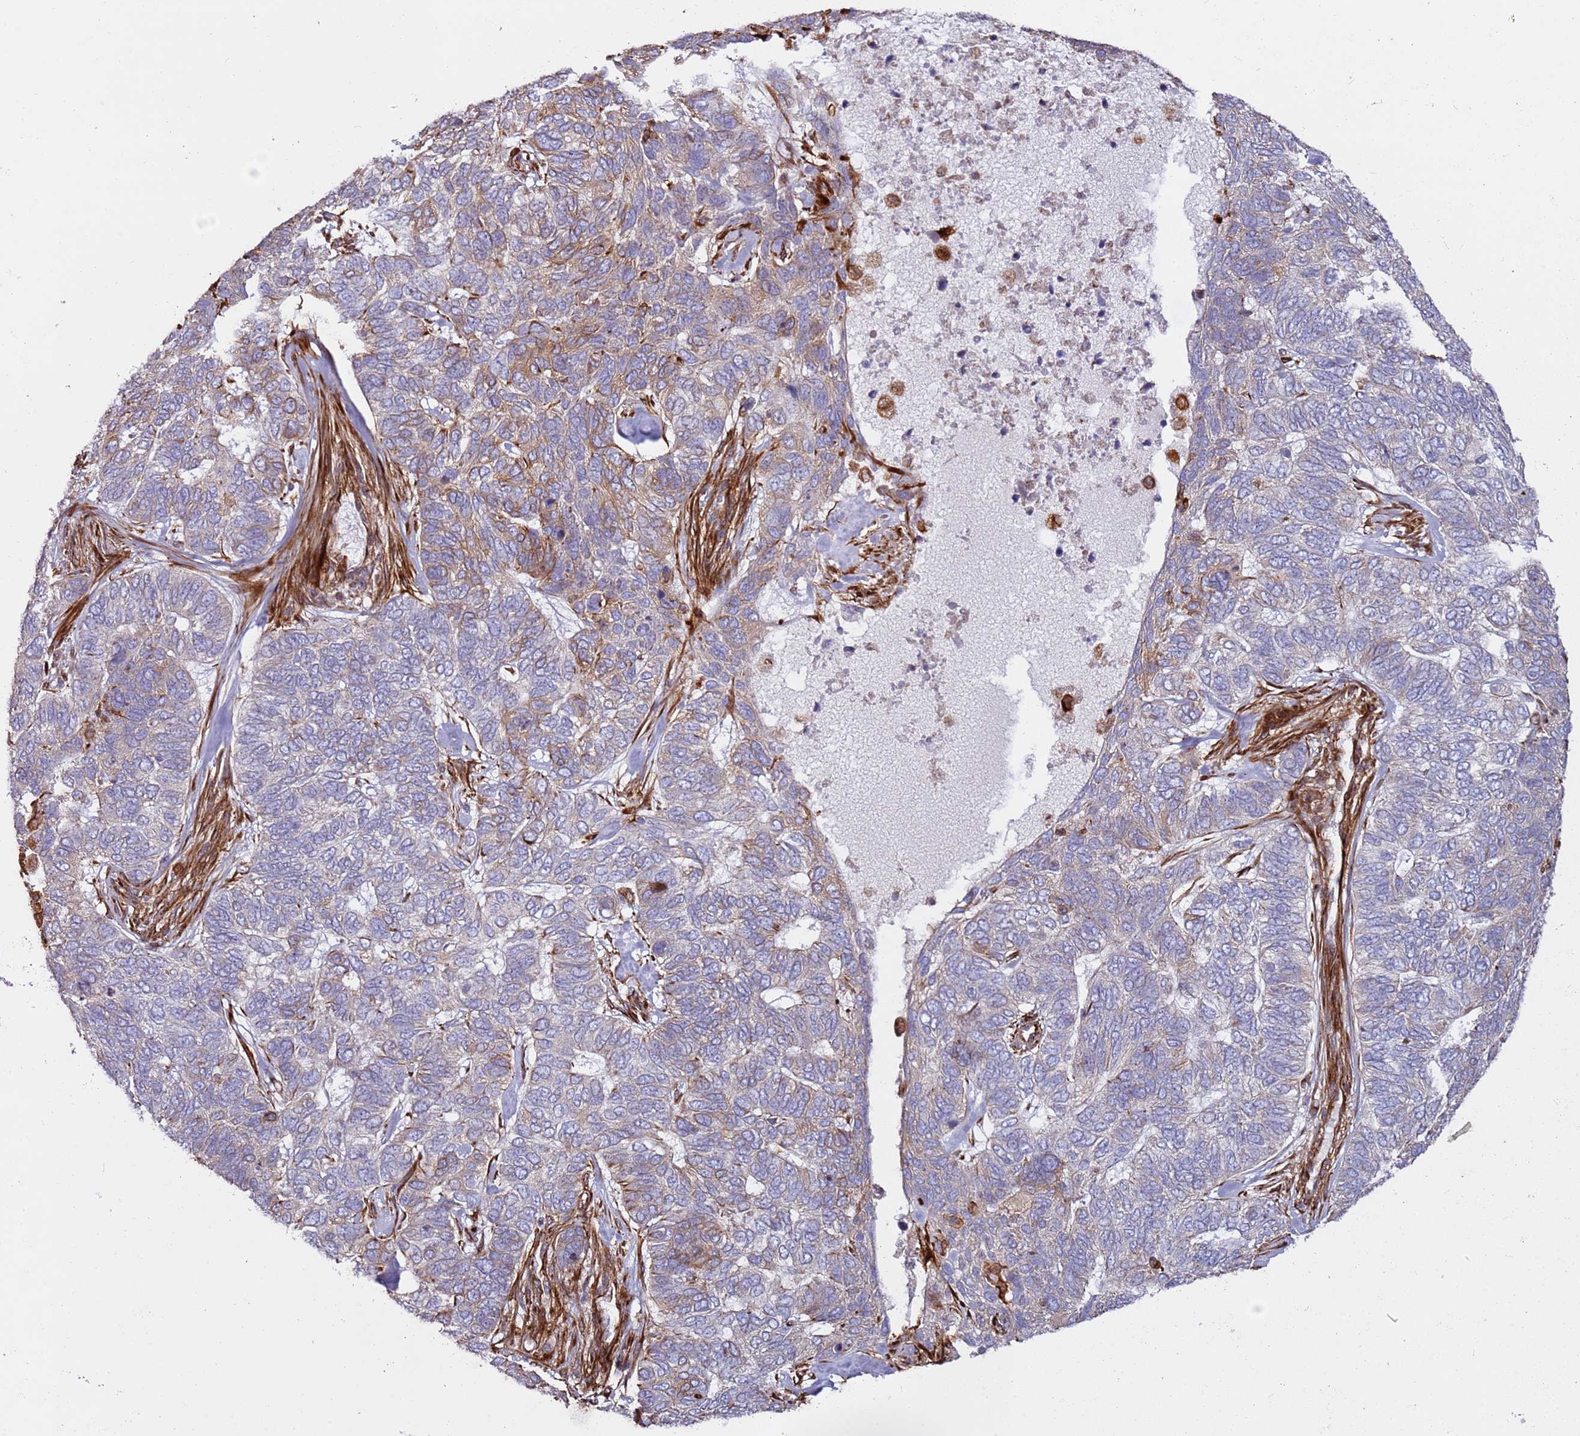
{"staining": {"intensity": "weak", "quantity": "<25%", "location": "cytoplasmic/membranous"}, "tissue": "skin cancer", "cell_type": "Tumor cells", "image_type": "cancer", "snomed": [{"axis": "morphology", "description": "Basal cell carcinoma"}, {"axis": "topography", "description": "Skin"}], "caption": "This is a image of immunohistochemistry (IHC) staining of basal cell carcinoma (skin), which shows no staining in tumor cells. (Brightfield microscopy of DAB (3,3'-diaminobenzidine) immunohistochemistry (IHC) at high magnification).", "gene": "MRGPRE", "patient": {"sex": "female", "age": 65}}